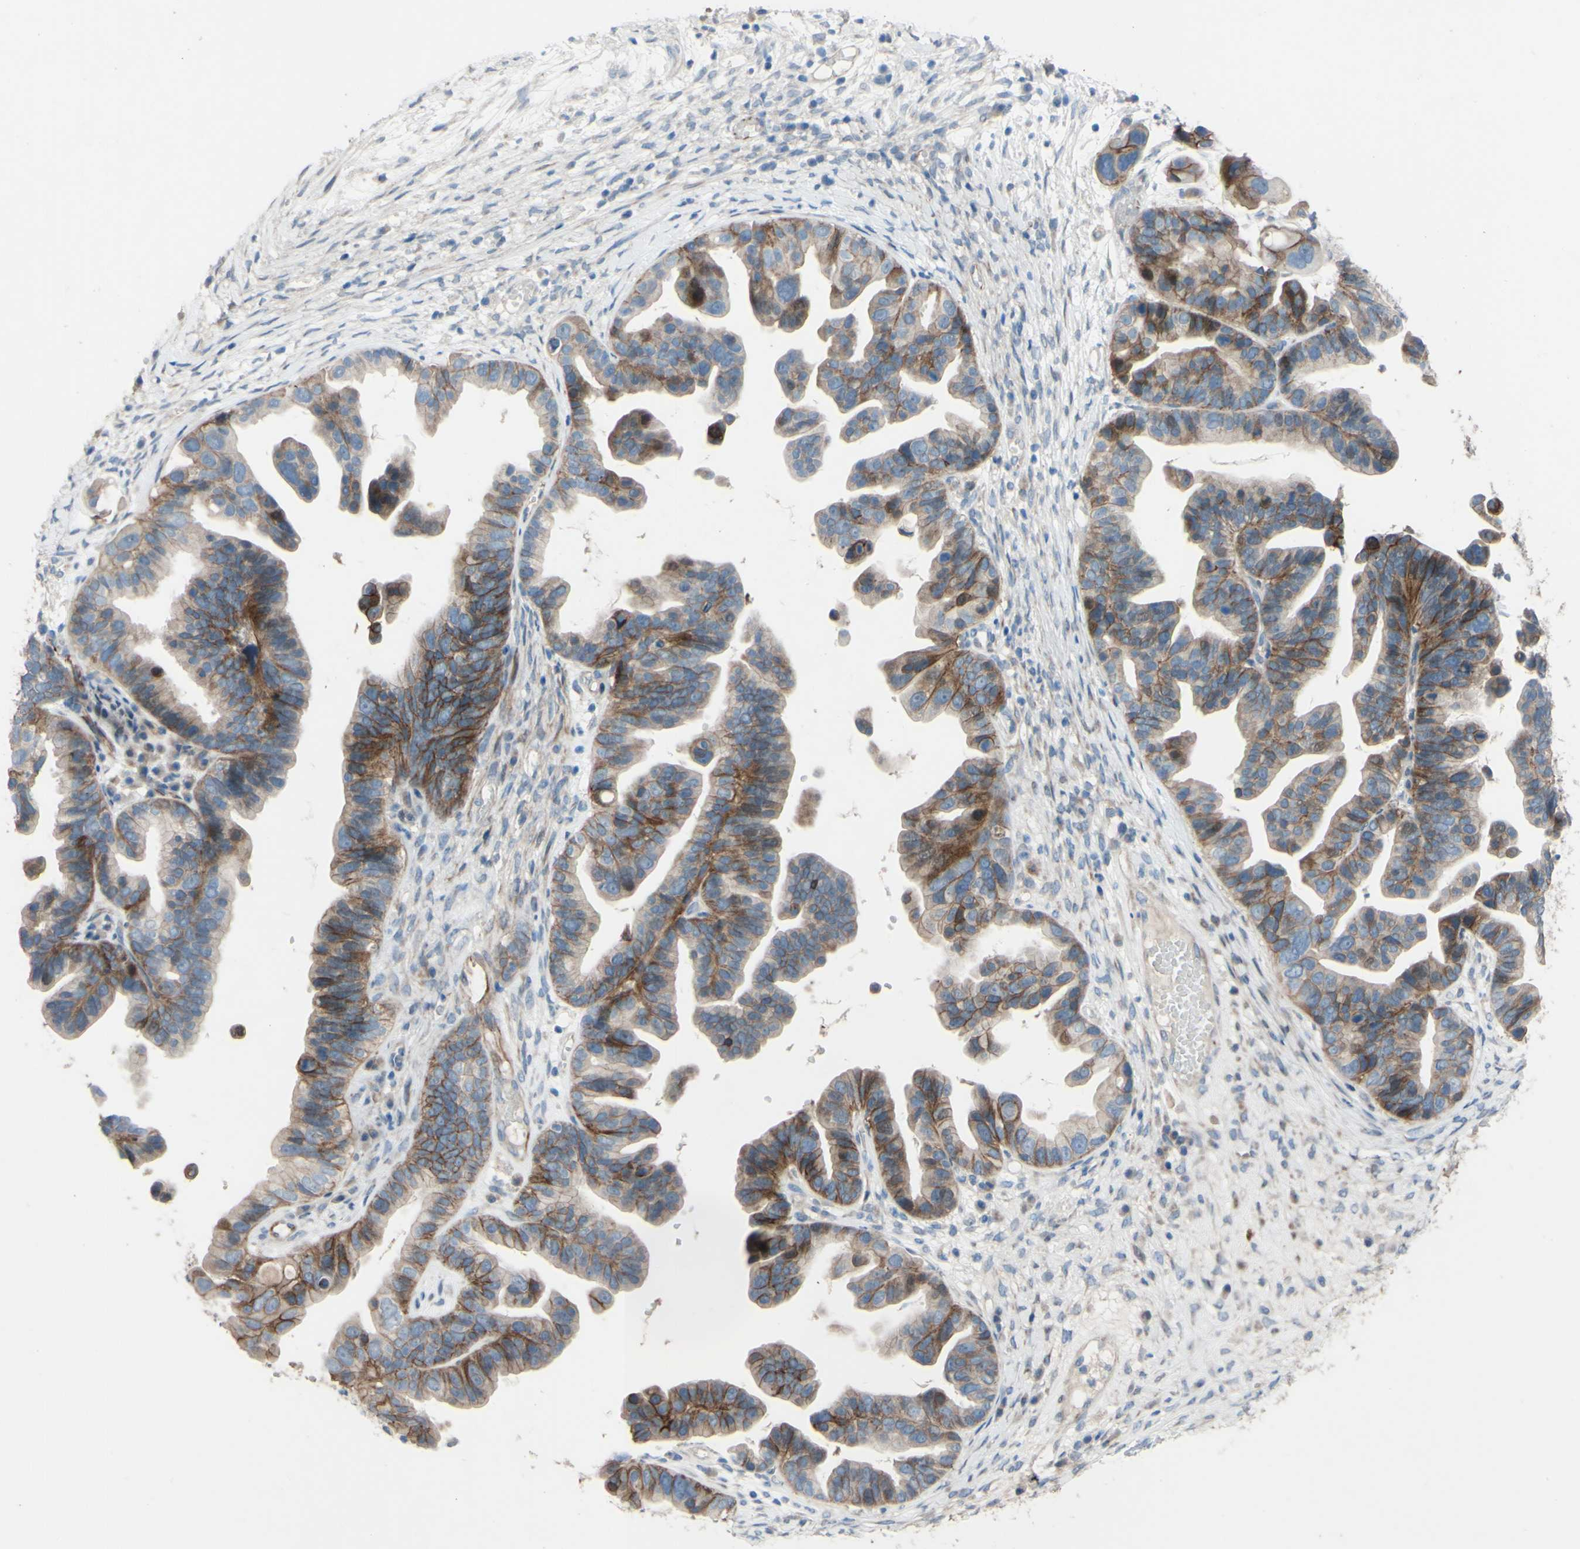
{"staining": {"intensity": "moderate", "quantity": "25%-75%", "location": "cytoplasmic/membranous"}, "tissue": "ovarian cancer", "cell_type": "Tumor cells", "image_type": "cancer", "snomed": [{"axis": "morphology", "description": "Cystadenocarcinoma, serous, NOS"}, {"axis": "topography", "description": "Ovary"}], "caption": "Brown immunohistochemical staining in ovarian serous cystadenocarcinoma displays moderate cytoplasmic/membranous positivity in approximately 25%-75% of tumor cells. (DAB (3,3'-diaminobenzidine) IHC with brightfield microscopy, high magnification).", "gene": "CDCP1", "patient": {"sex": "female", "age": 56}}